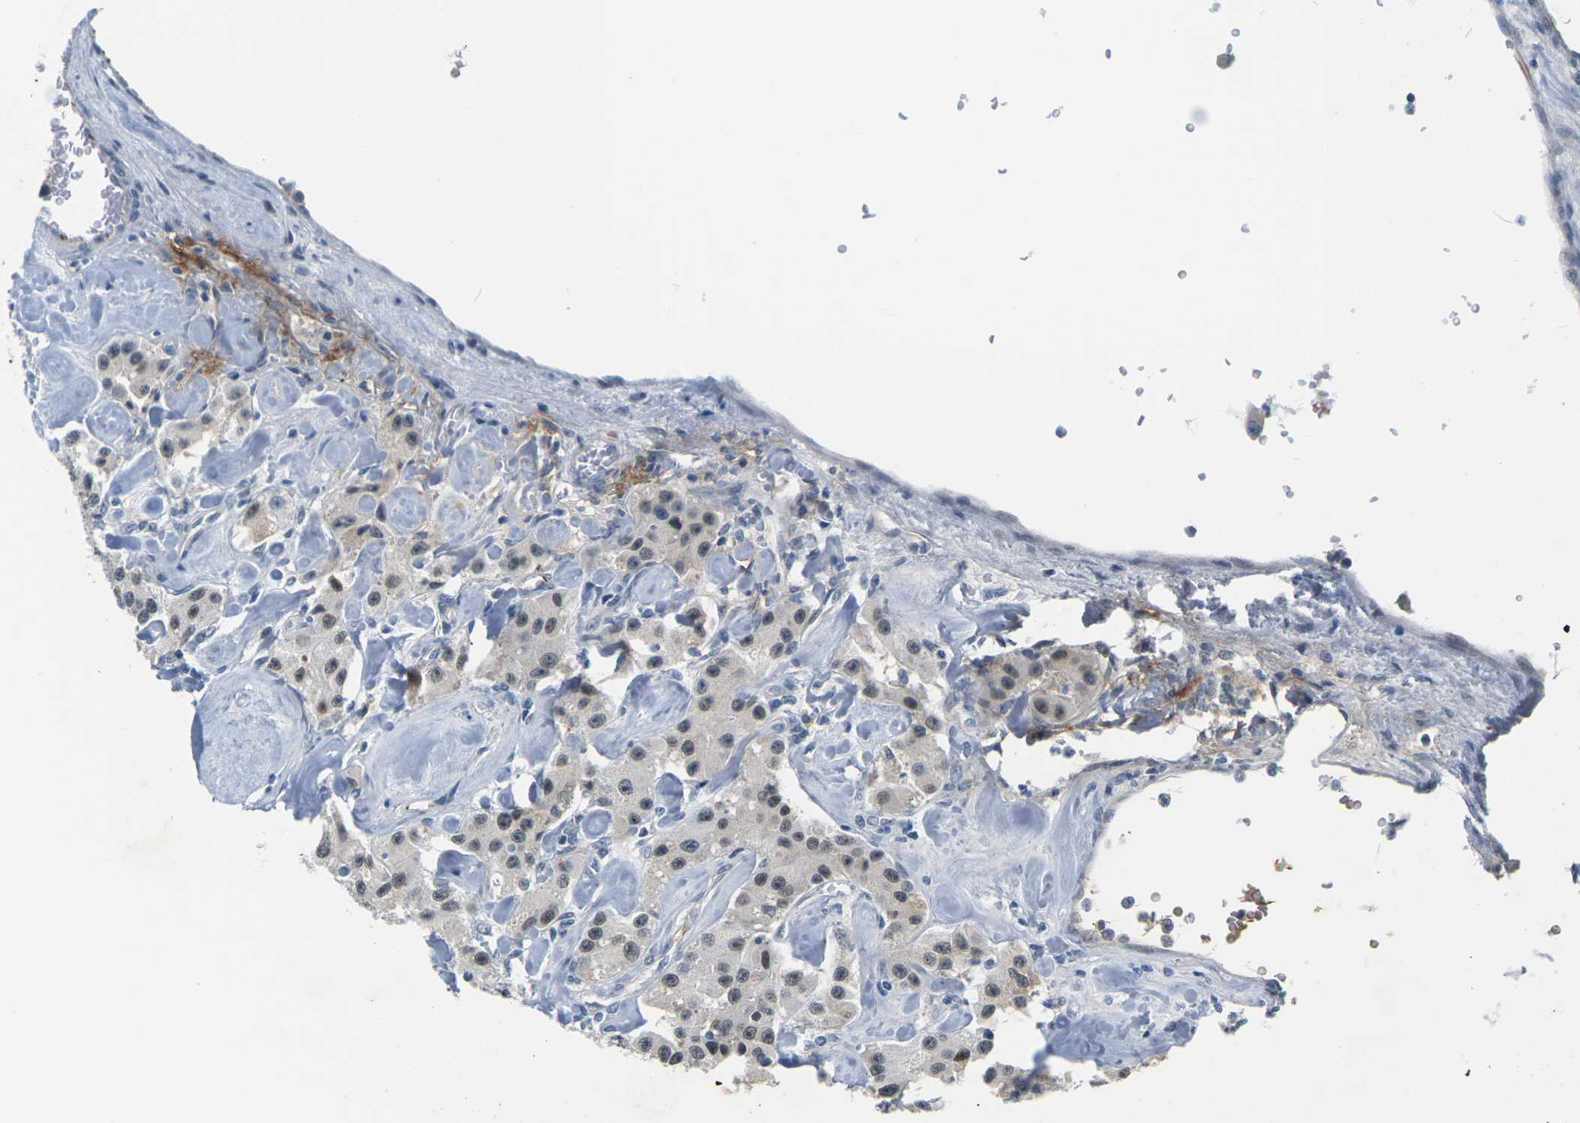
{"staining": {"intensity": "moderate", "quantity": ">75%", "location": "nuclear"}, "tissue": "carcinoid", "cell_type": "Tumor cells", "image_type": "cancer", "snomed": [{"axis": "morphology", "description": "Carcinoid, malignant, NOS"}, {"axis": "topography", "description": "Pancreas"}], "caption": "DAB (3,3'-diaminobenzidine) immunohistochemical staining of human carcinoid exhibits moderate nuclear protein positivity in approximately >75% of tumor cells.", "gene": "PKP2", "patient": {"sex": "male", "age": 41}}